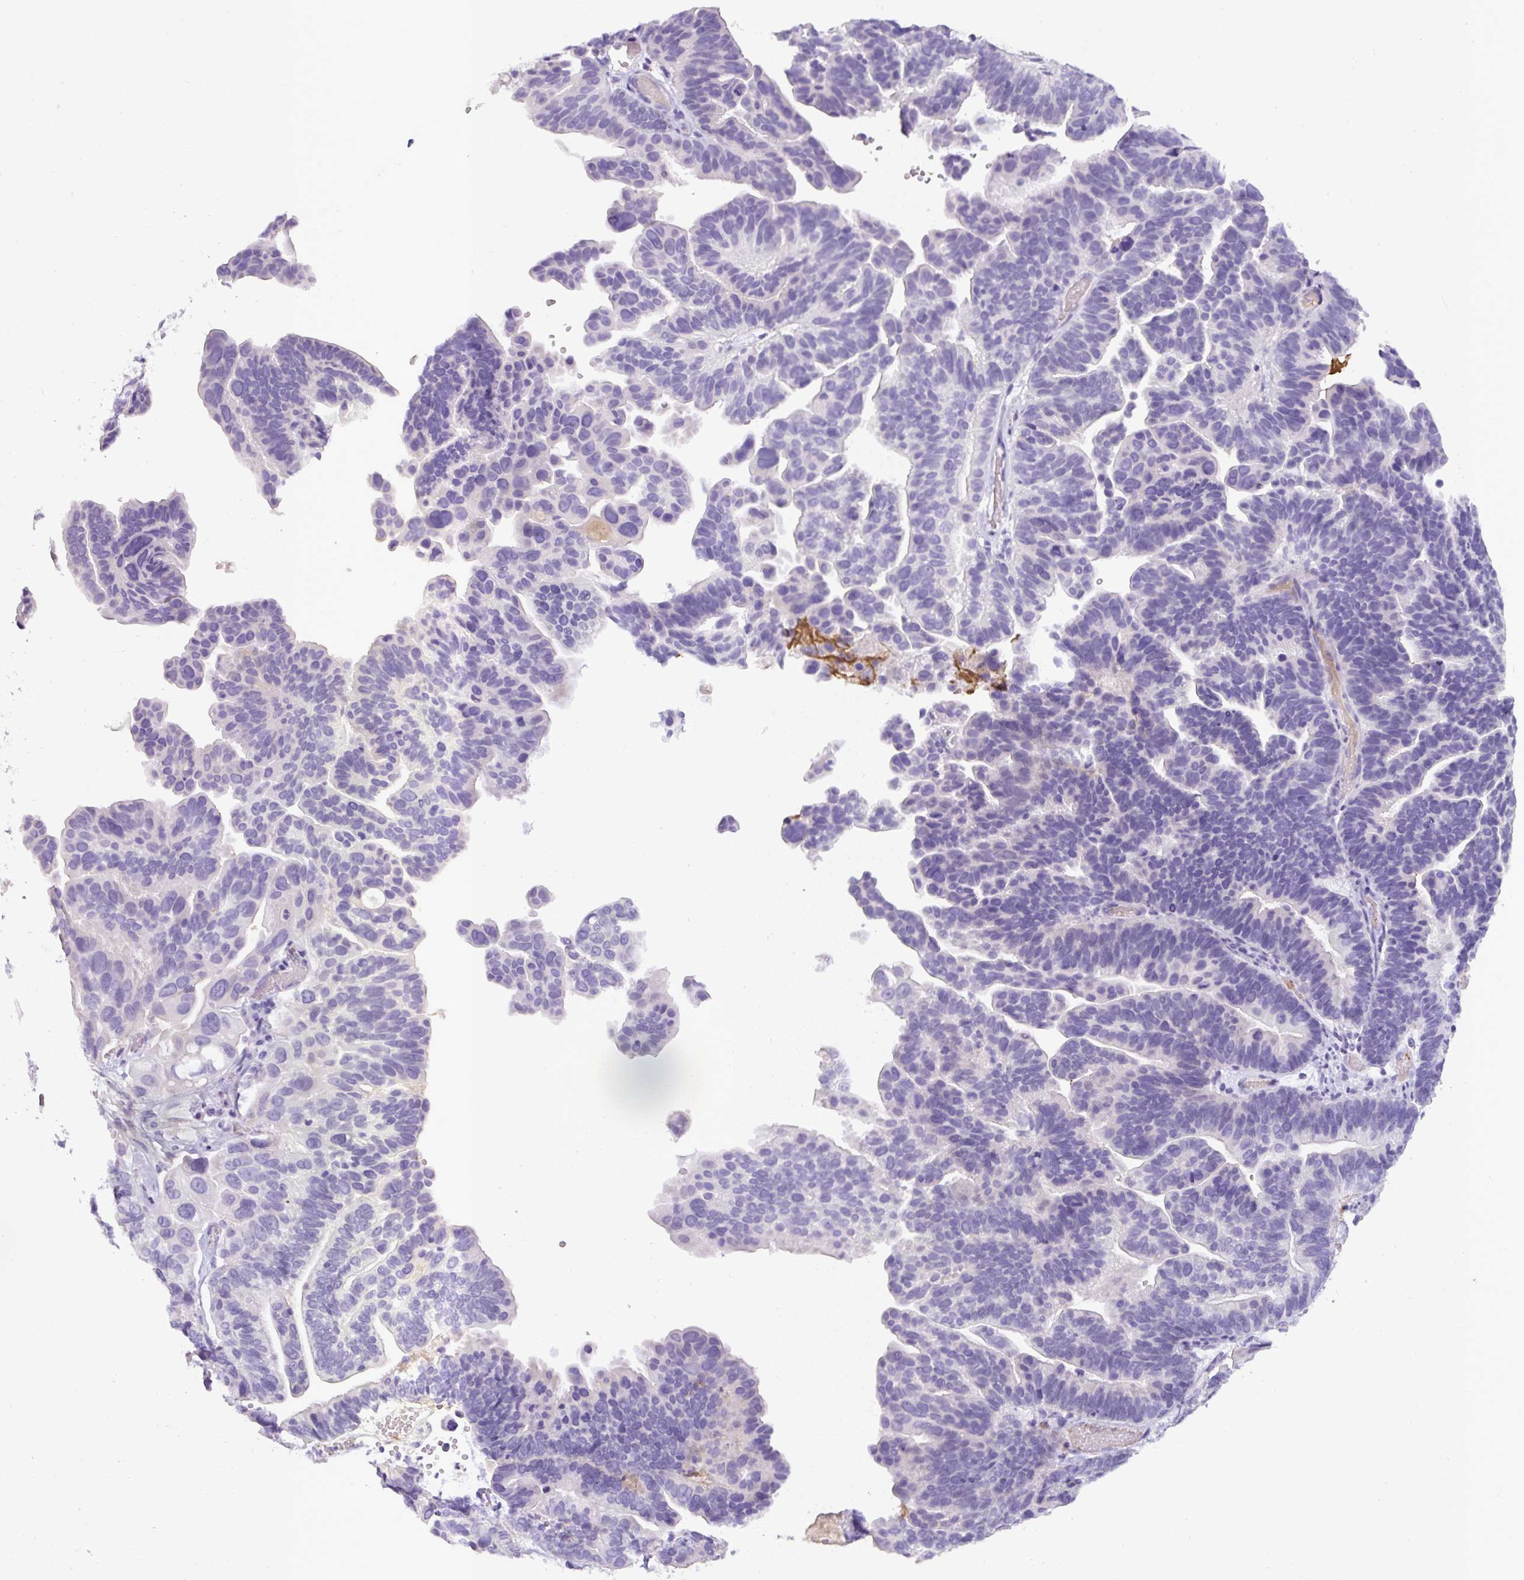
{"staining": {"intensity": "negative", "quantity": "none", "location": "none"}, "tissue": "ovarian cancer", "cell_type": "Tumor cells", "image_type": "cancer", "snomed": [{"axis": "morphology", "description": "Cystadenocarcinoma, serous, NOS"}, {"axis": "topography", "description": "Ovary"}], "caption": "A micrograph of ovarian serous cystadenocarcinoma stained for a protein displays no brown staining in tumor cells.", "gene": "OR14A2", "patient": {"sex": "female", "age": 56}}